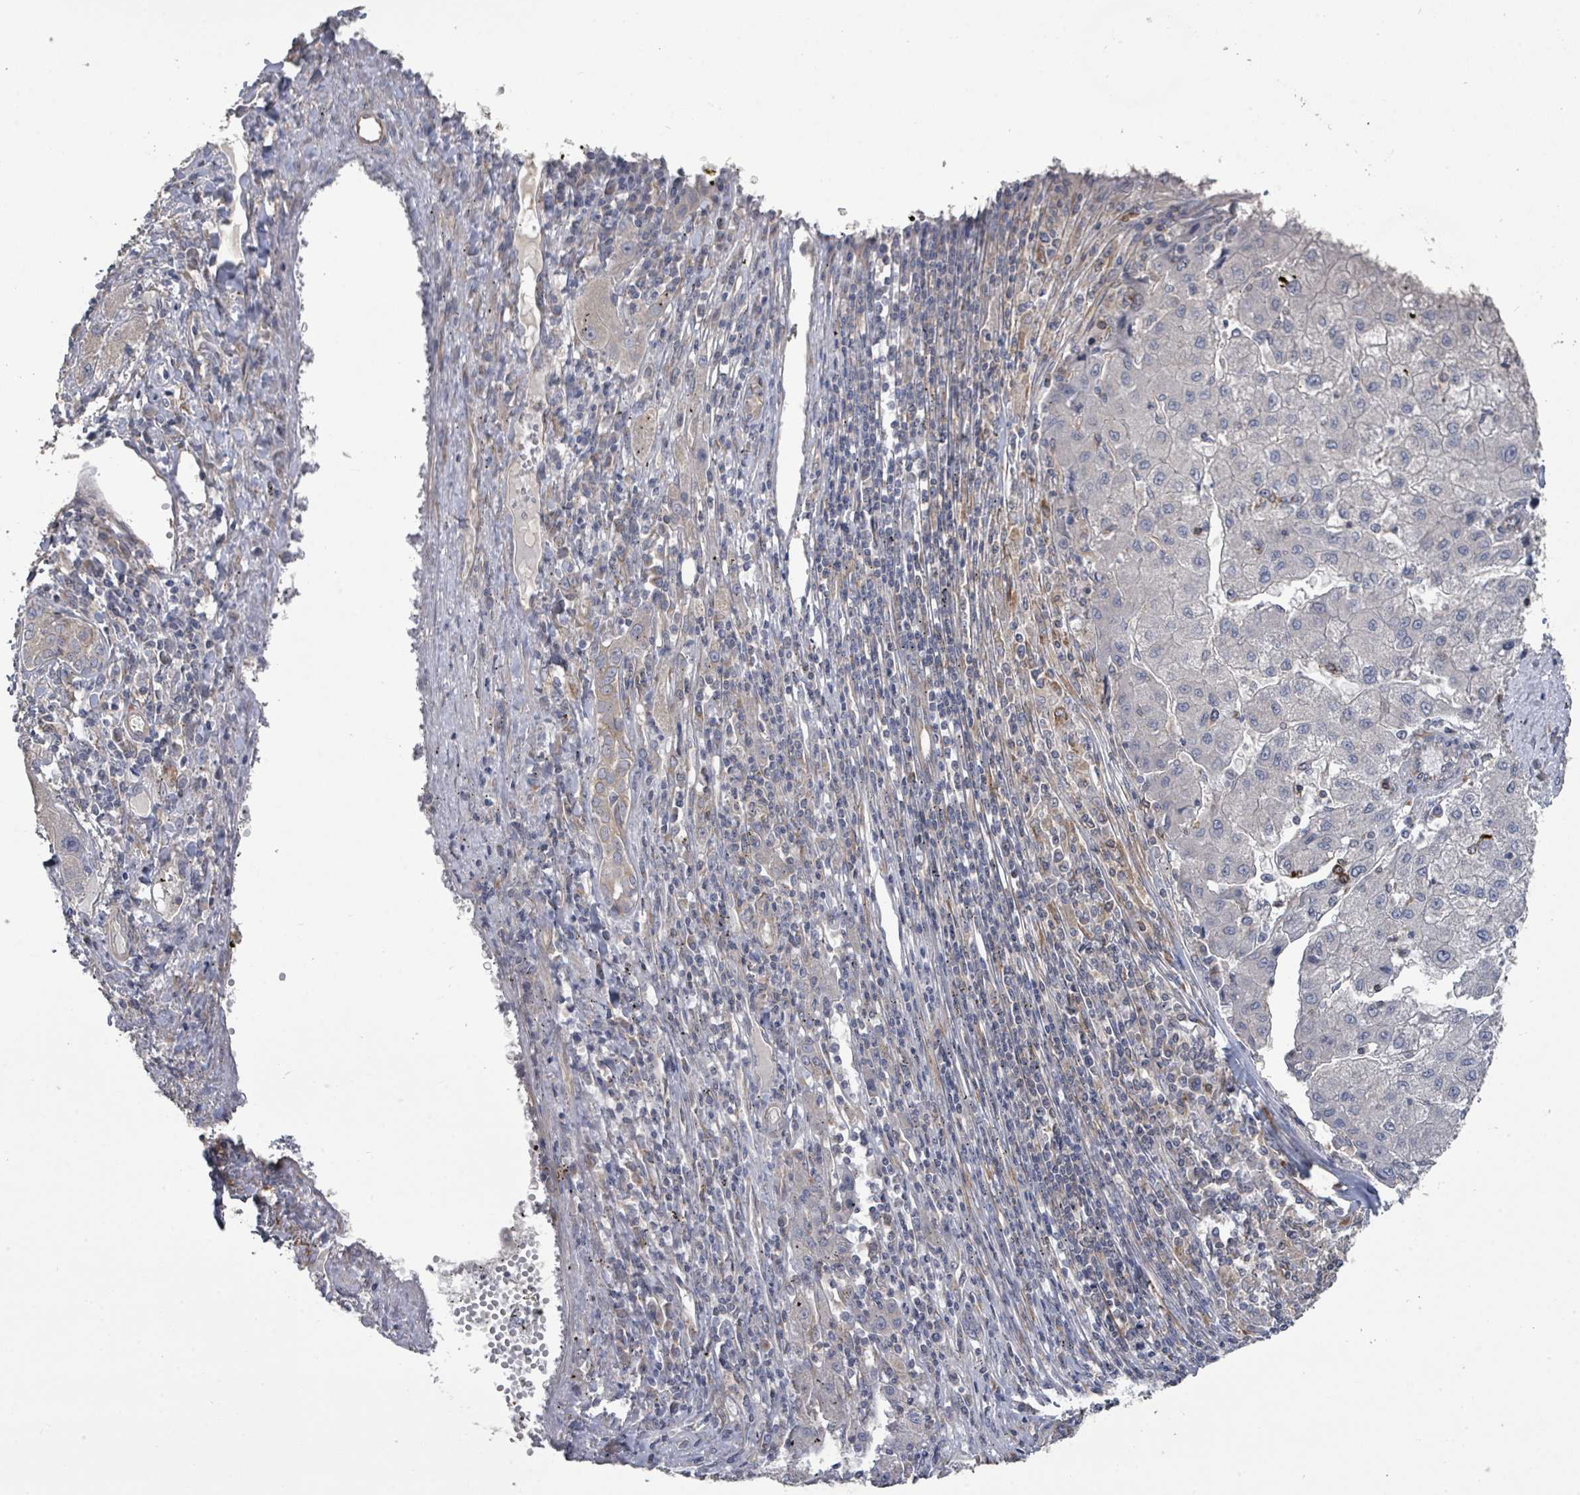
{"staining": {"intensity": "negative", "quantity": "none", "location": "none"}, "tissue": "liver cancer", "cell_type": "Tumor cells", "image_type": "cancer", "snomed": [{"axis": "morphology", "description": "Carcinoma, Hepatocellular, NOS"}, {"axis": "topography", "description": "Liver"}], "caption": "The IHC photomicrograph has no significant expression in tumor cells of liver cancer (hepatocellular carcinoma) tissue. (DAB (3,3'-diaminobenzidine) immunohistochemistry, high magnification).", "gene": "SLC9A7", "patient": {"sex": "male", "age": 72}}